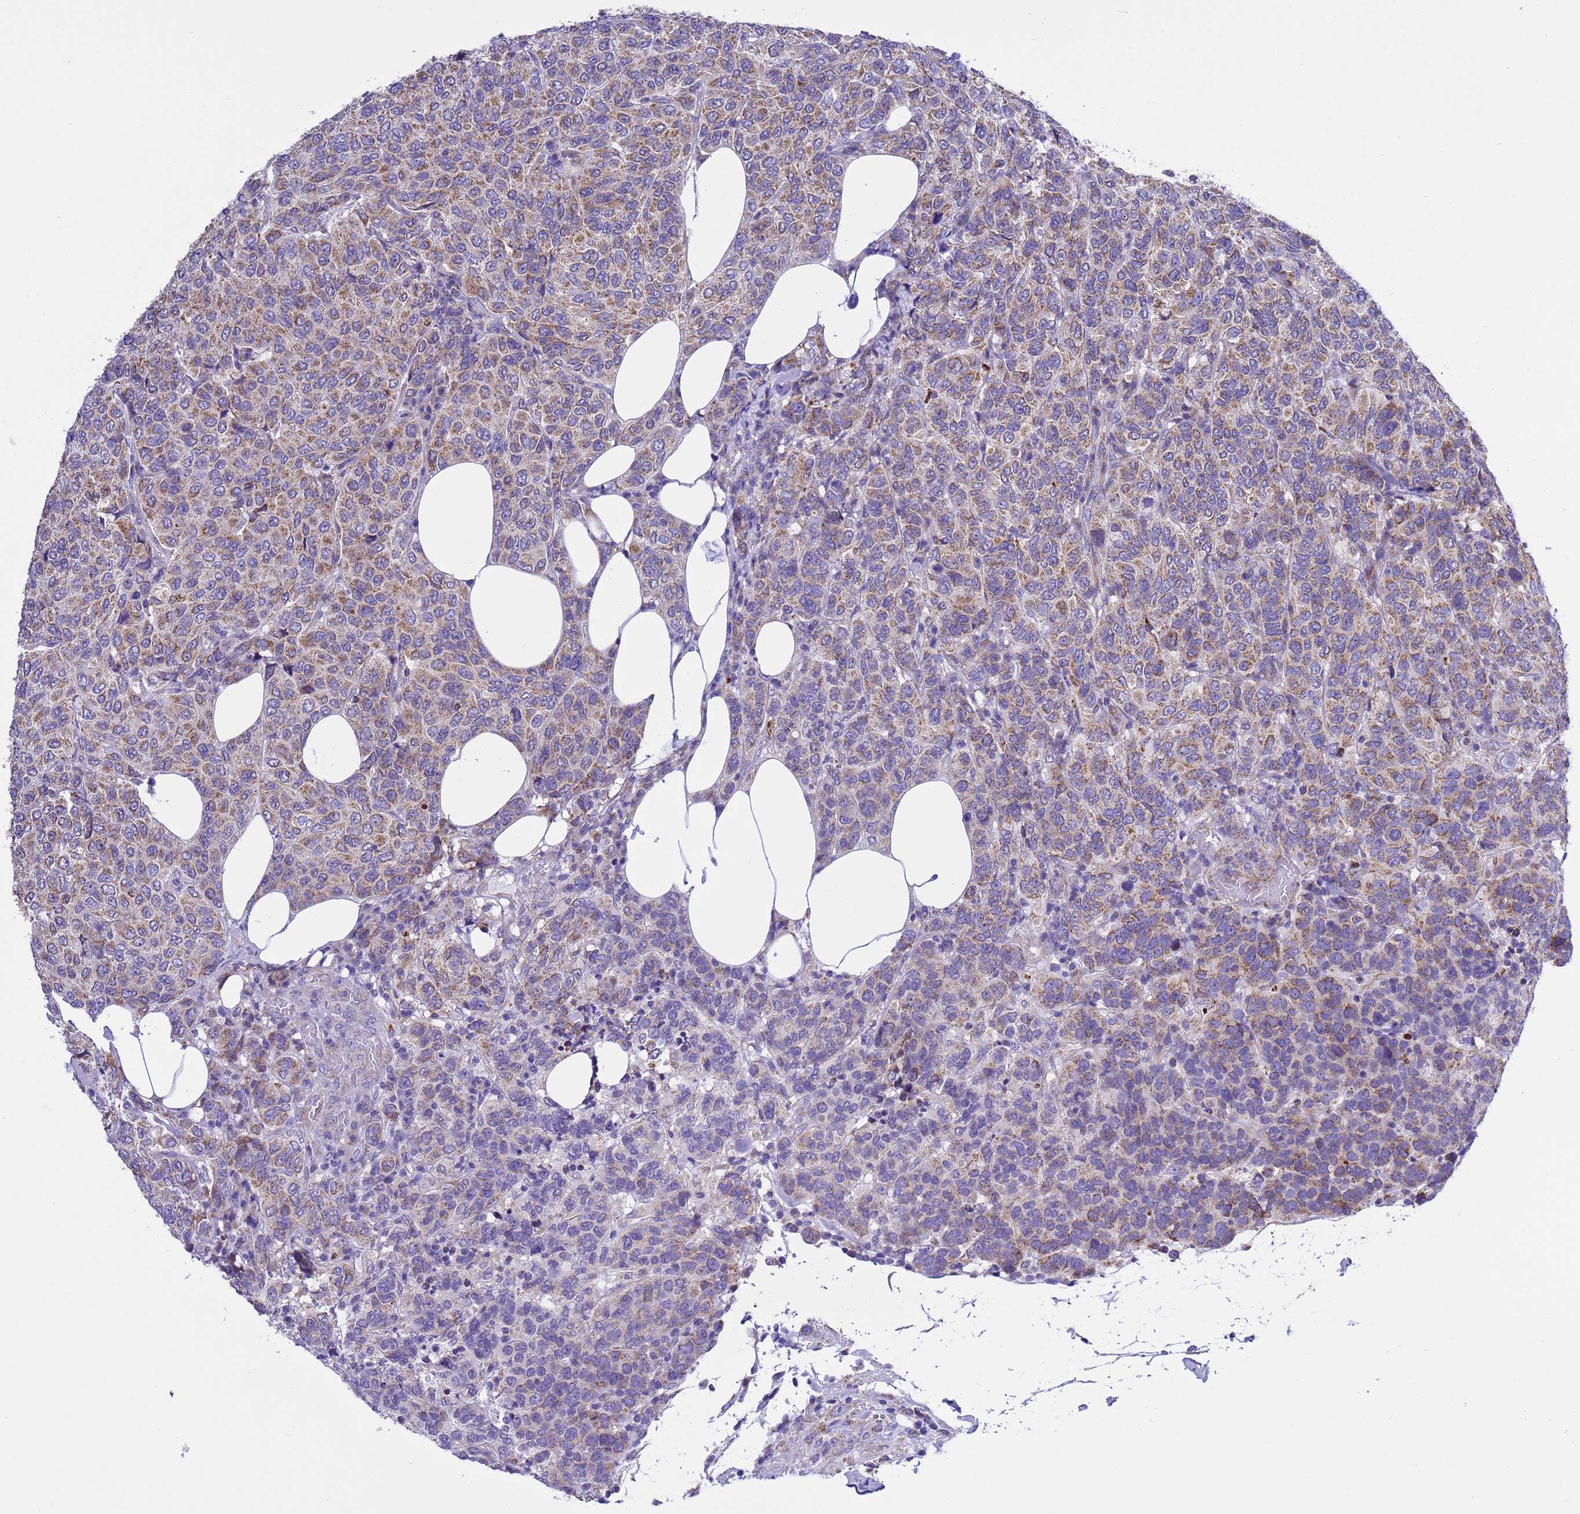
{"staining": {"intensity": "moderate", "quantity": "25%-75%", "location": "cytoplasmic/membranous"}, "tissue": "breast cancer", "cell_type": "Tumor cells", "image_type": "cancer", "snomed": [{"axis": "morphology", "description": "Duct carcinoma"}, {"axis": "topography", "description": "Breast"}], "caption": "Tumor cells reveal moderate cytoplasmic/membranous expression in approximately 25%-75% of cells in breast cancer (invasive ductal carcinoma).", "gene": "CCDC191", "patient": {"sex": "female", "age": 55}}